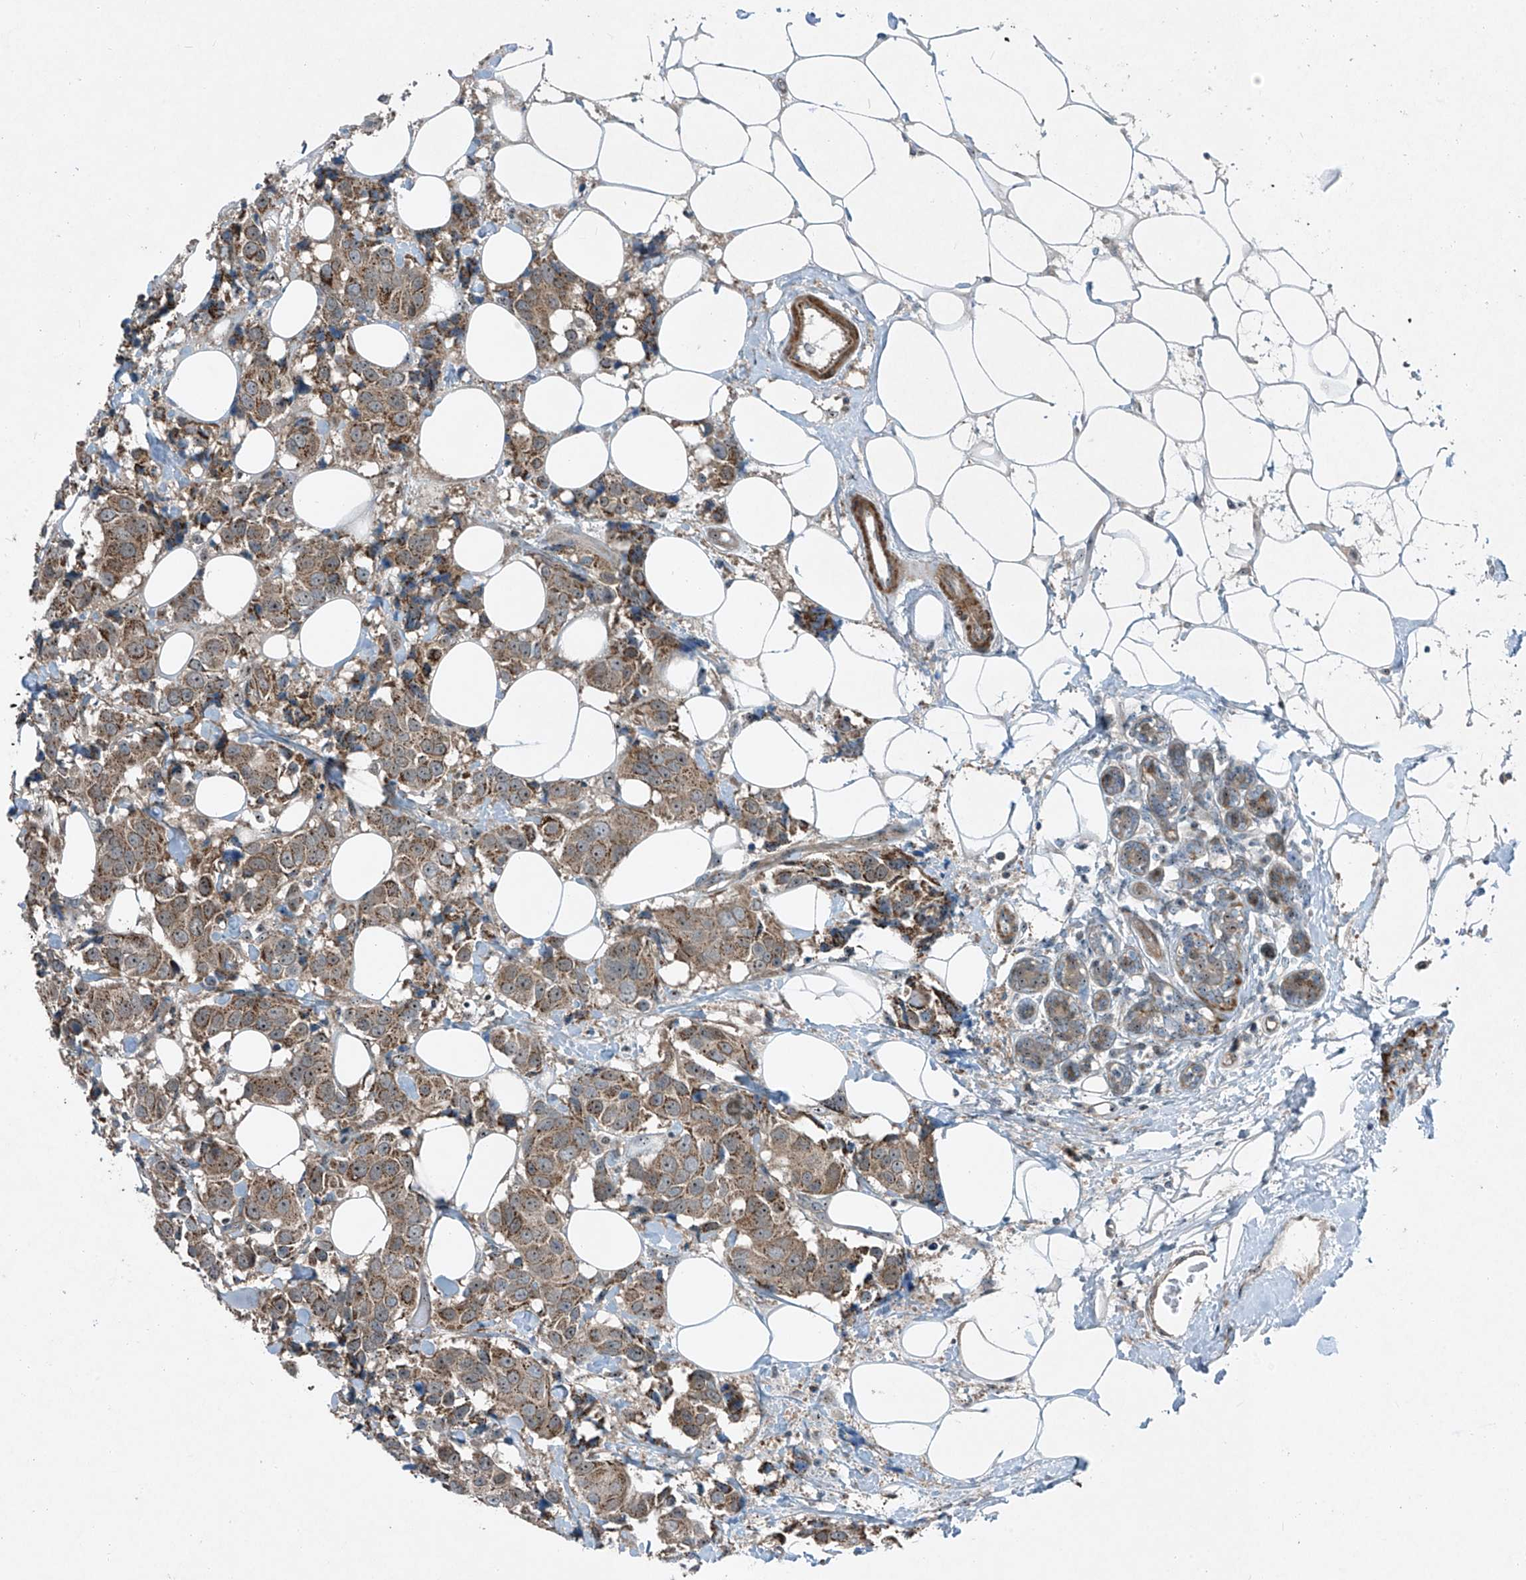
{"staining": {"intensity": "moderate", "quantity": ">75%", "location": "cytoplasmic/membranous"}, "tissue": "breast cancer", "cell_type": "Tumor cells", "image_type": "cancer", "snomed": [{"axis": "morphology", "description": "Normal tissue, NOS"}, {"axis": "morphology", "description": "Duct carcinoma"}, {"axis": "topography", "description": "Breast"}], "caption": "Immunohistochemical staining of human intraductal carcinoma (breast) displays medium levels of moderate cytoplasmic/membranous protein expression in about >75% of tumor cells.", "gene": "PPCS", "patient": {"sex": "female", "age": 39}}